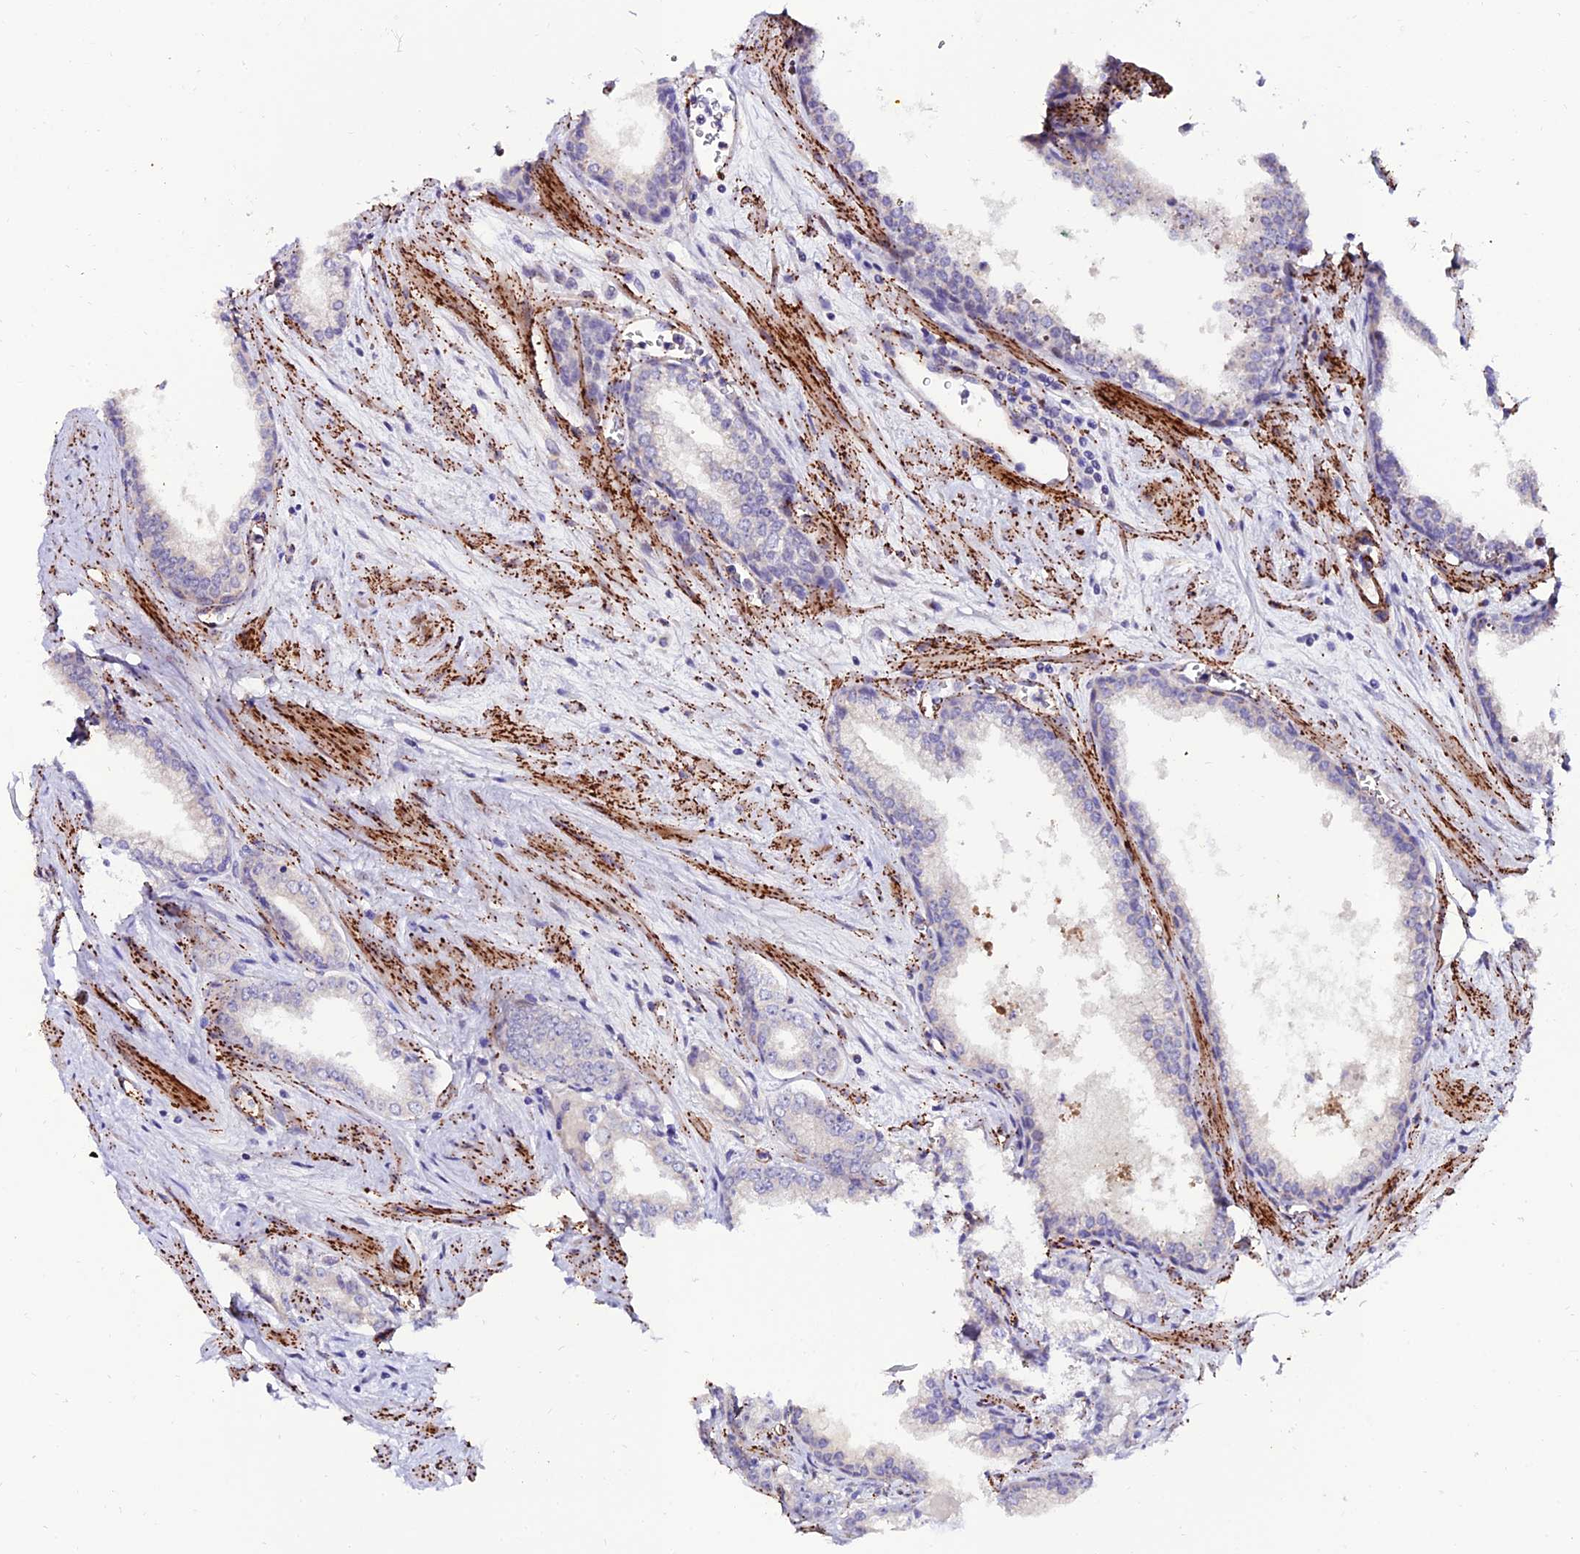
{"staining": {"intensity": "negative", "quantity": "none", "location": "none"}, "tissue": "prostate cancer", "cell_type": "Tumor cells", "image_type": "cancer", "snomed": [{"axis": "morphology", "description": "Adenocarcinoma, Low grade"}, {"axis": "topography", "description": "Prostate and seminal vesicle, NOS"}], "caption": "Tumor cells are negative for protein expression in human prostate cancer (low-grade adenocarcinoma).", "gene": "ALDH3B2", "patient": {"sex": "male", "age": 60}}